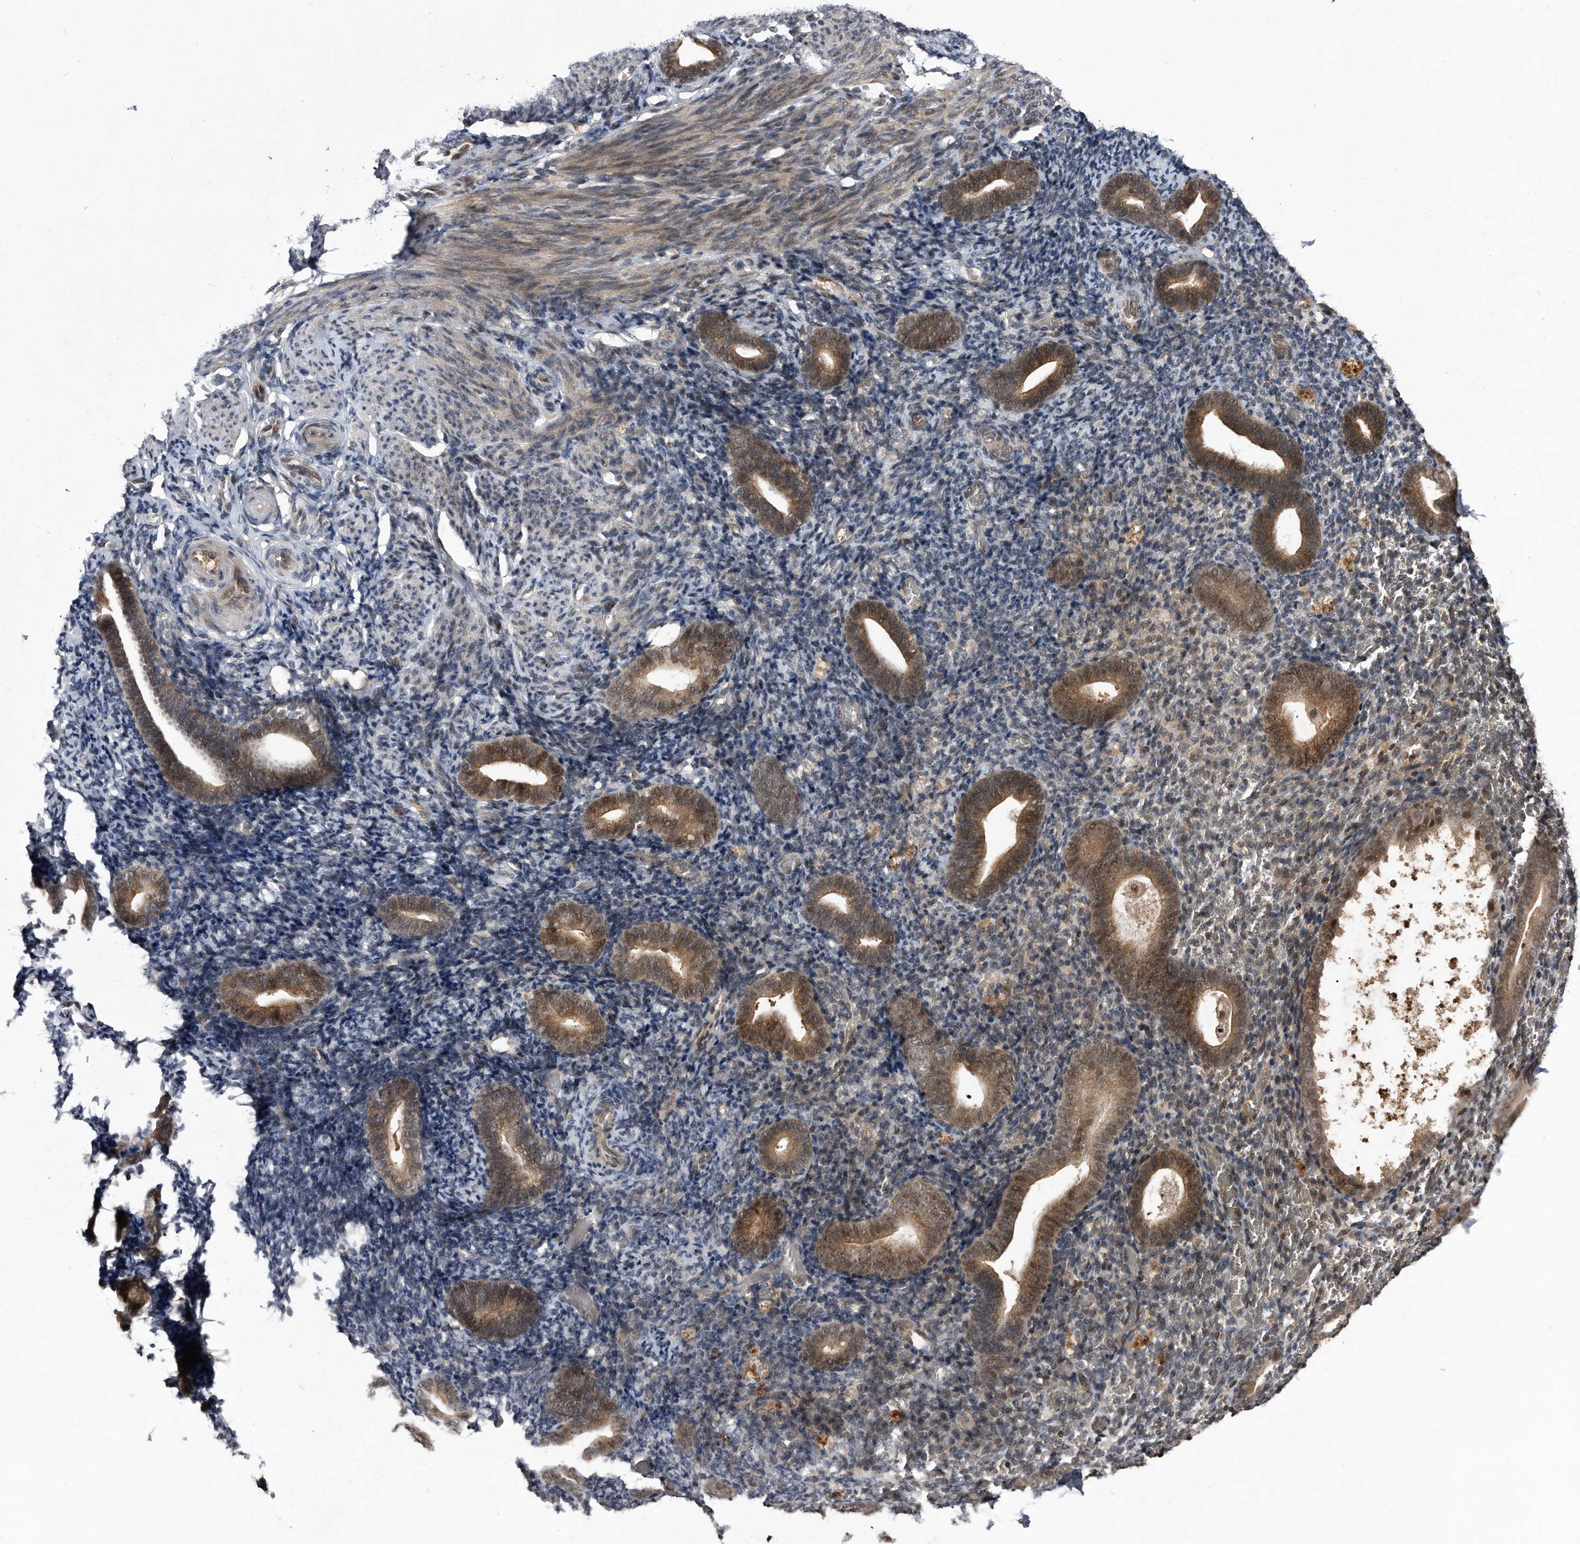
{"staining": {"intensity": "negative", "quantity": "none", "location": "none"}, "tissue": "endometrium", "cell_type": "Cells in endometrial stroma", "image_type": "normal", "snomed": [{"axis": "morphology", "description": "Normal tissue, NOS"}, {"axis": "topography", "description": "Endometrium"}], "caption": "IHC of normal human endometrium exhibits no expression in cells in endometrial stroma.", "gene": "RAD23B", "patient": {"sex": "female", "age": 51}}